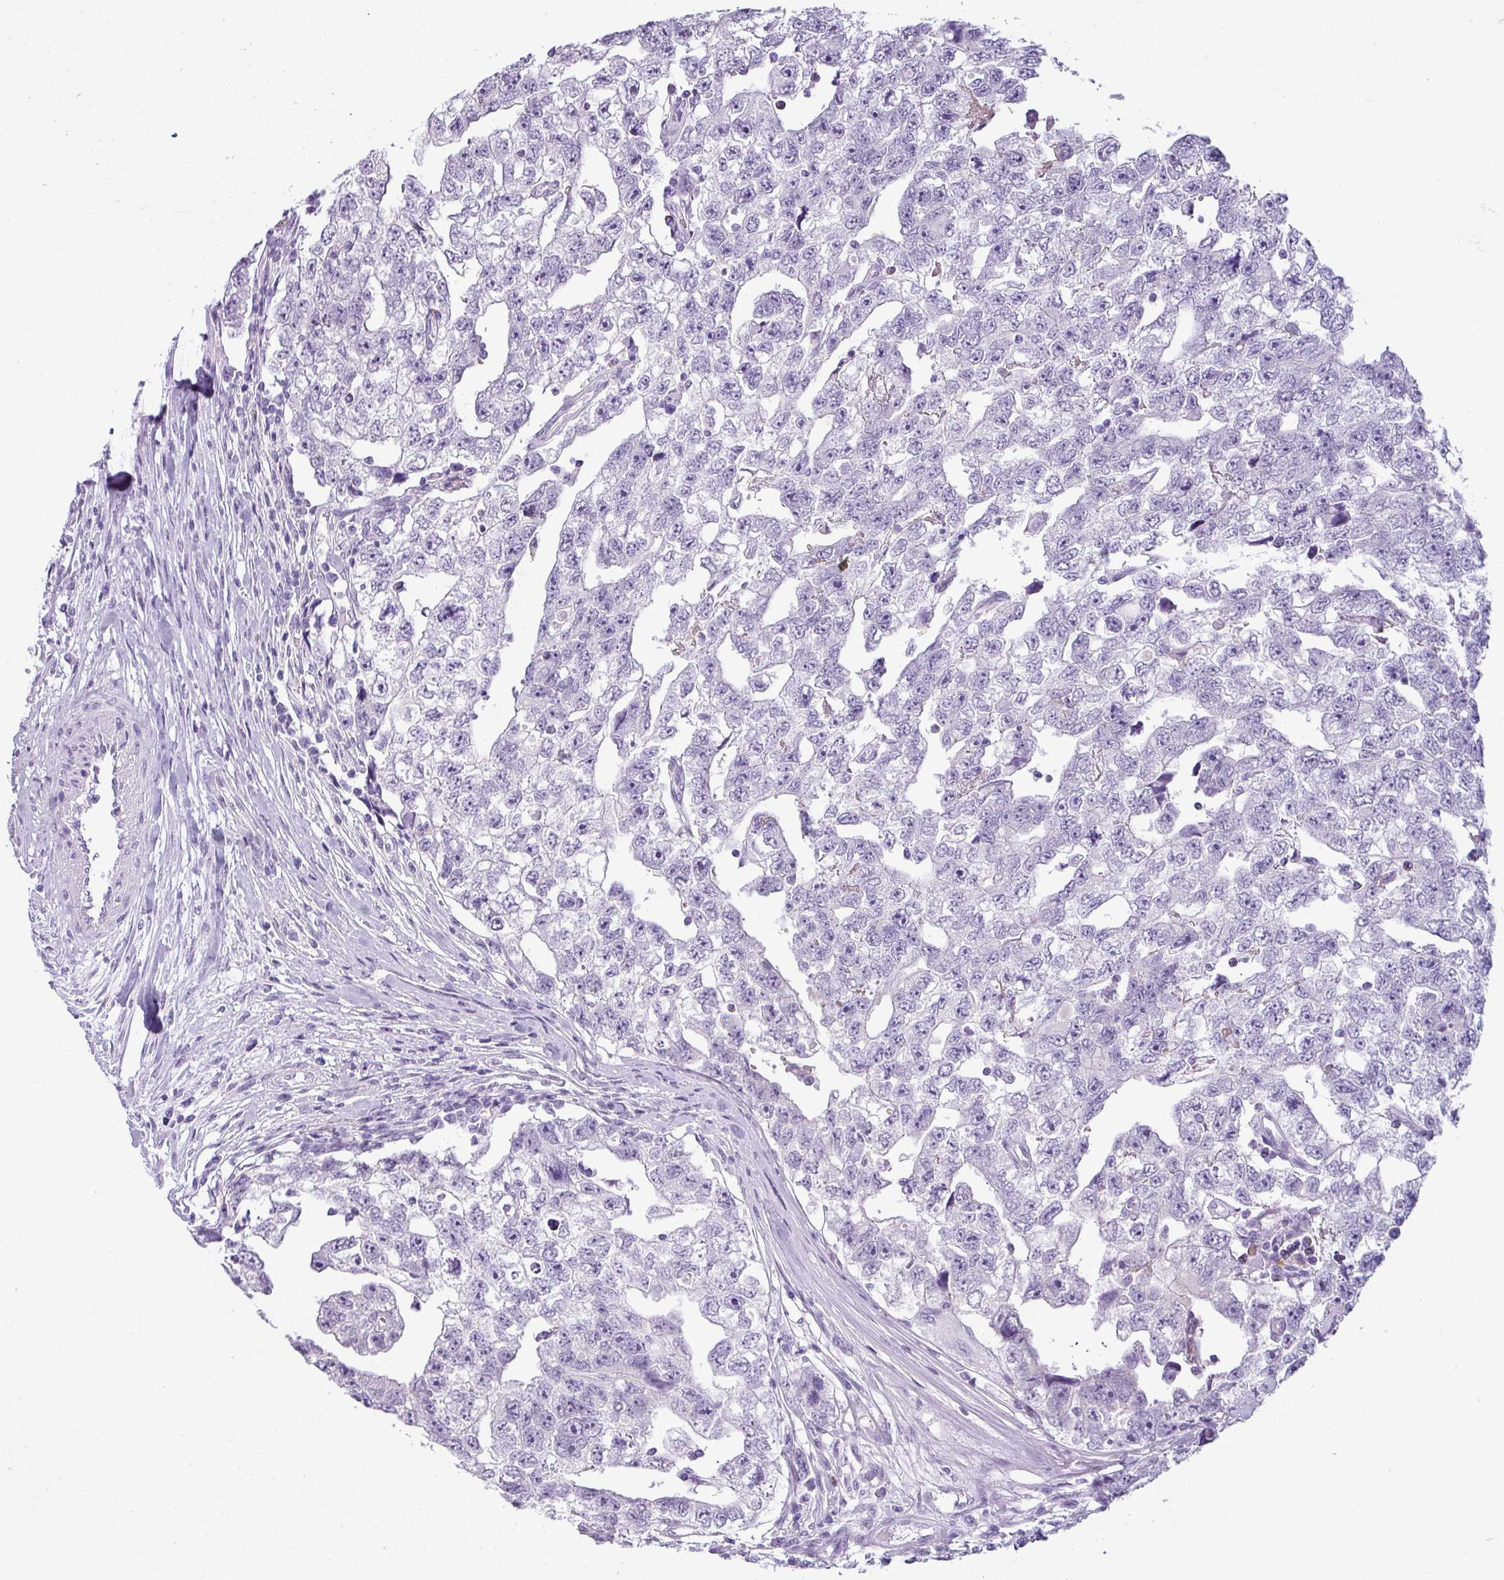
{"staining": {"intensity": "negative", "quantity": "none", "location": "none"}, "tissue": "testis cancer", "cell_type": "Tumor cells", "image_type": "cancer", "snomed": [{"axis": "morphology", "description": "Carcinoma, Embryonal, NOS"}, {"axis": "topography", "description": "Testis"}], "caption": "Embryonal carcinoma (testis) was stained to show a protein in brown. There is no significant staining in tumor cells.", "gene": "CDH16", "patient": {"sex": "male", "age": 22}}